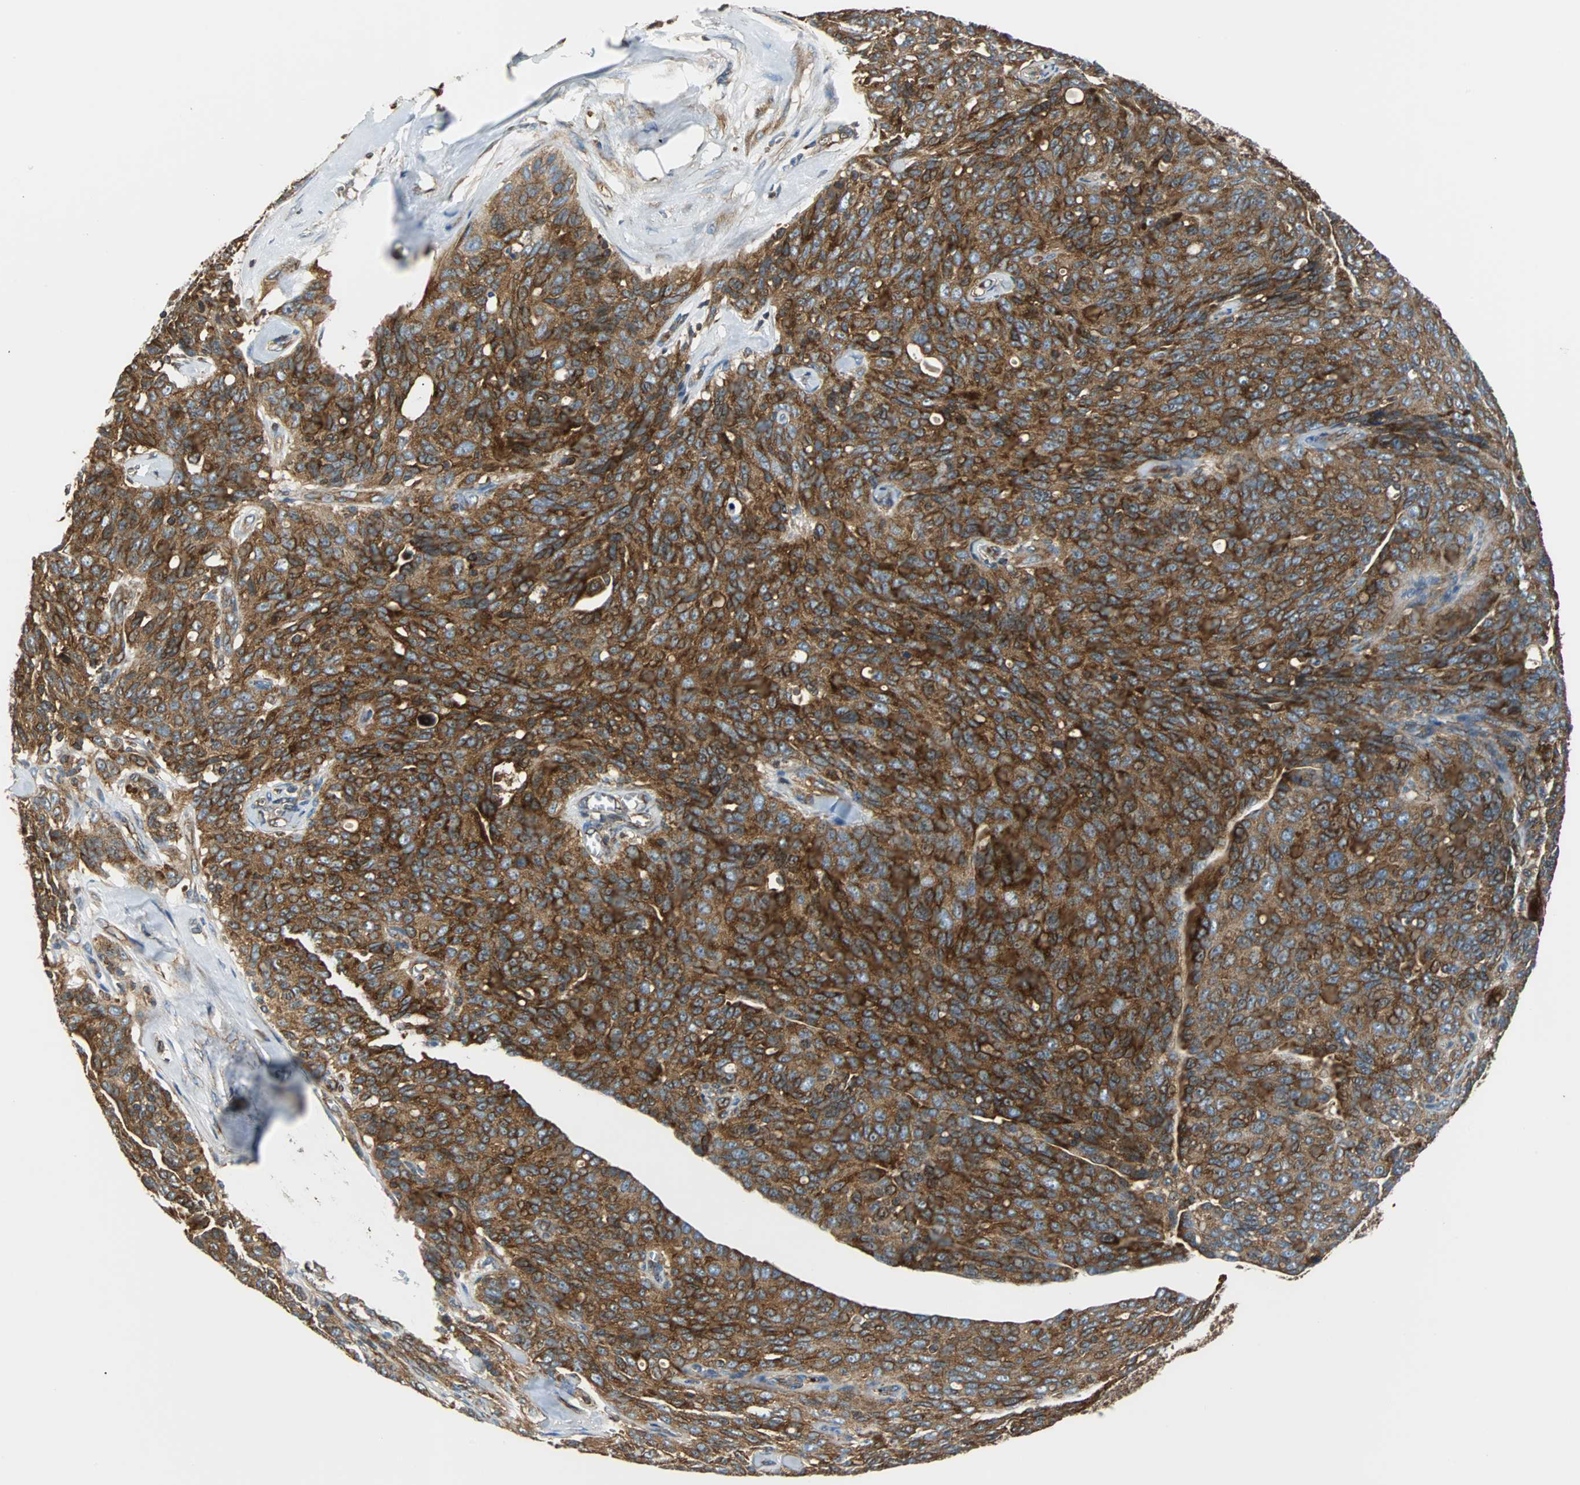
{"staining": {"intensity": "strong", "quantity": ">75%", "location": "cytoplasmic/membranous"}, "tissue": "ovarian cancer", "cell_type": "Tumor cells", "image_type": "cancer", "snomed": [{"axis": "morphology", "description": "Carcinoma, endometroid"}, {"axis": "topography", "description": "Ovary"}], "caption": "Tumor cells exhibit strong cytoplasmic/membranous positivity in about >75% of cells in ovarian endometroid carcinoma. (IHC, brightfield microscopy, high magnification).", "gene": "RELA", "patient": {"sex": "female", "age": 60}}